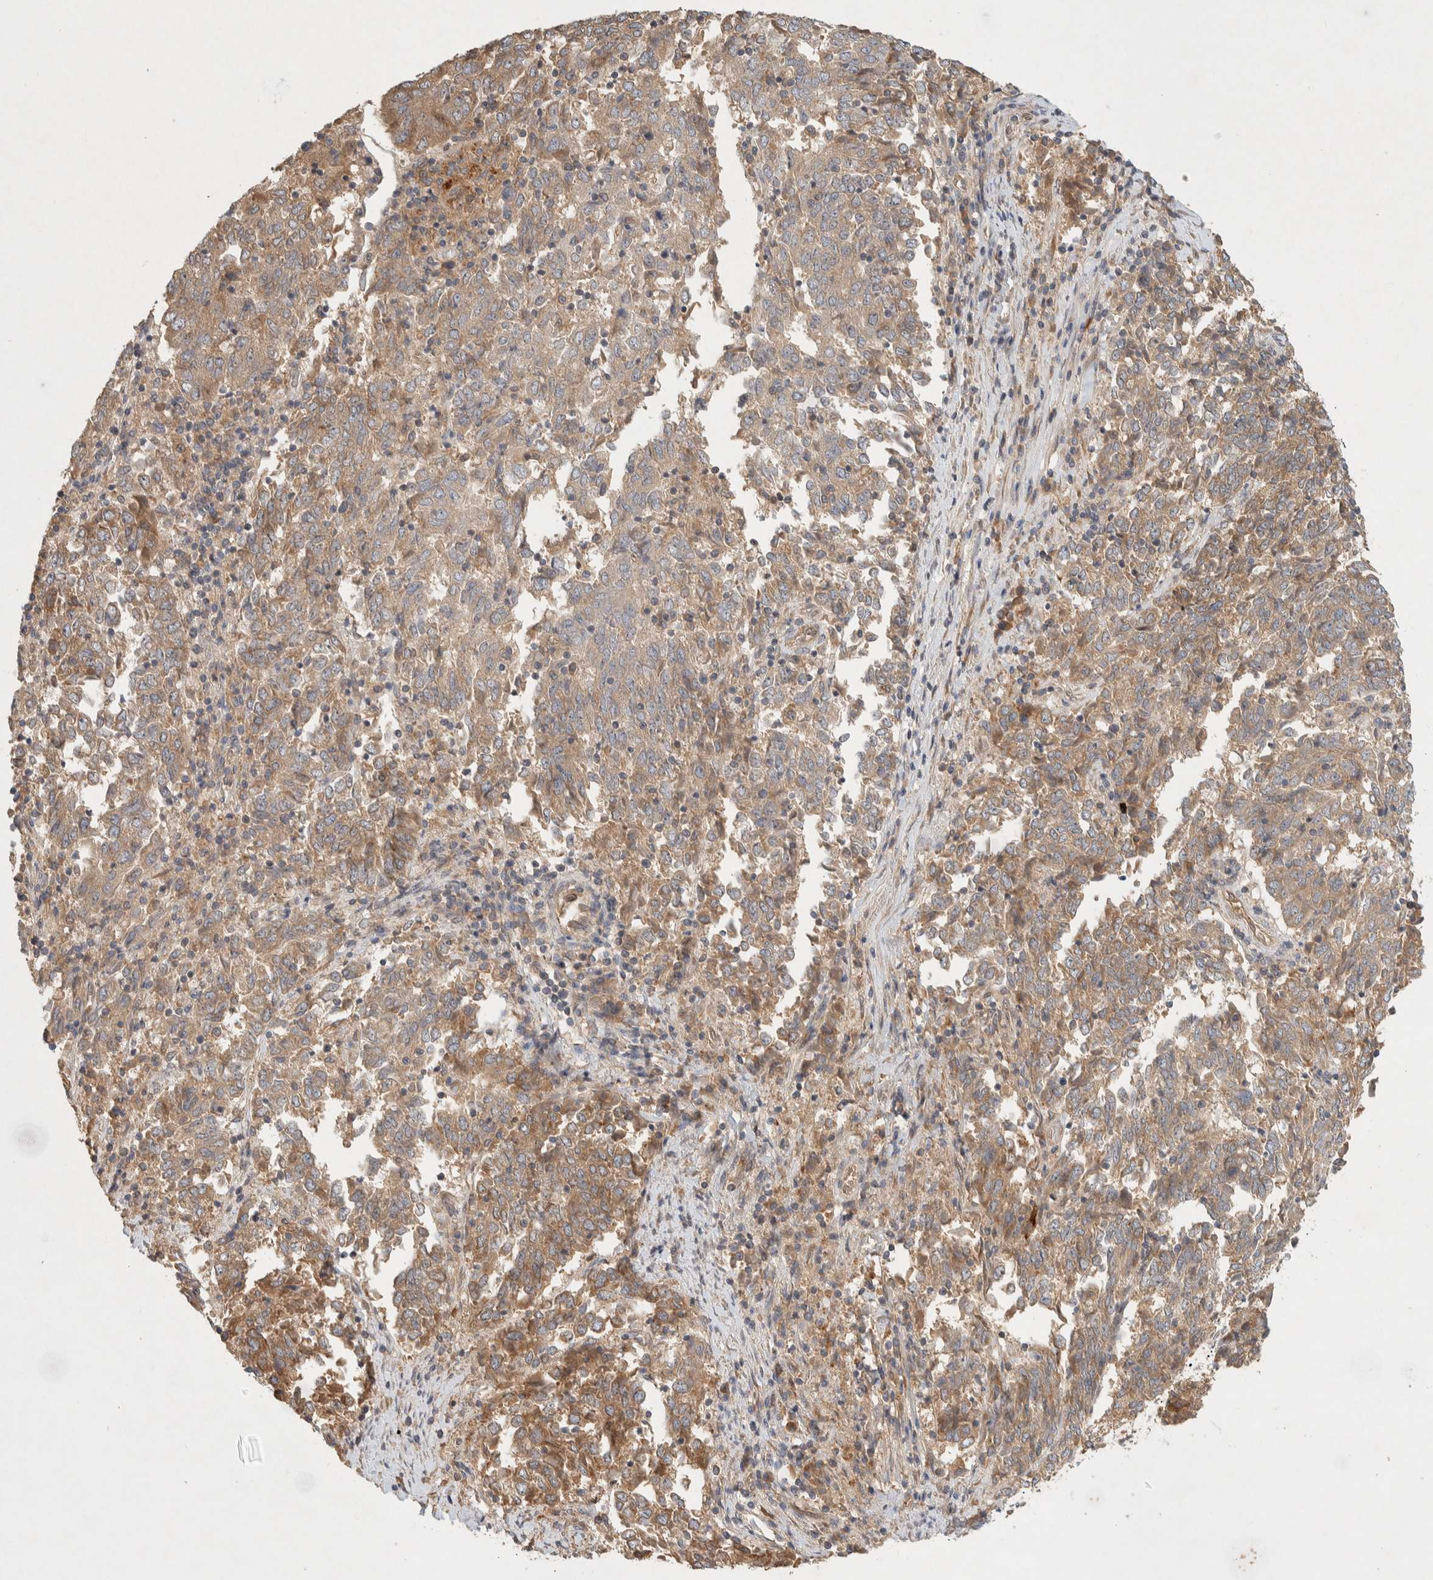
{"staining": {"intensity": "moderate", "quantity": ">75%", "location": "cytoplasmic/membranous"}, "tissue": "endometrial cancer", "cell_type": "Tumor cells", "image_type": "cancer", "snomed": [{"axis": "morphology", "description": "Adenocarcinoma, NOS"}, {"axis": "topography", "description": "Endometrium"}], "caption": "A medium amount of moderate cytoplasmic/membranous staining is identified in about >75% of tumor cells in endometrial adenocarcinoma tissue. Immunohistochemistry (ihc) stains the protein in brown and the nuclei are stained blue.", "gene": "PXK", "patient": {"sex": "female", "age": 80}}